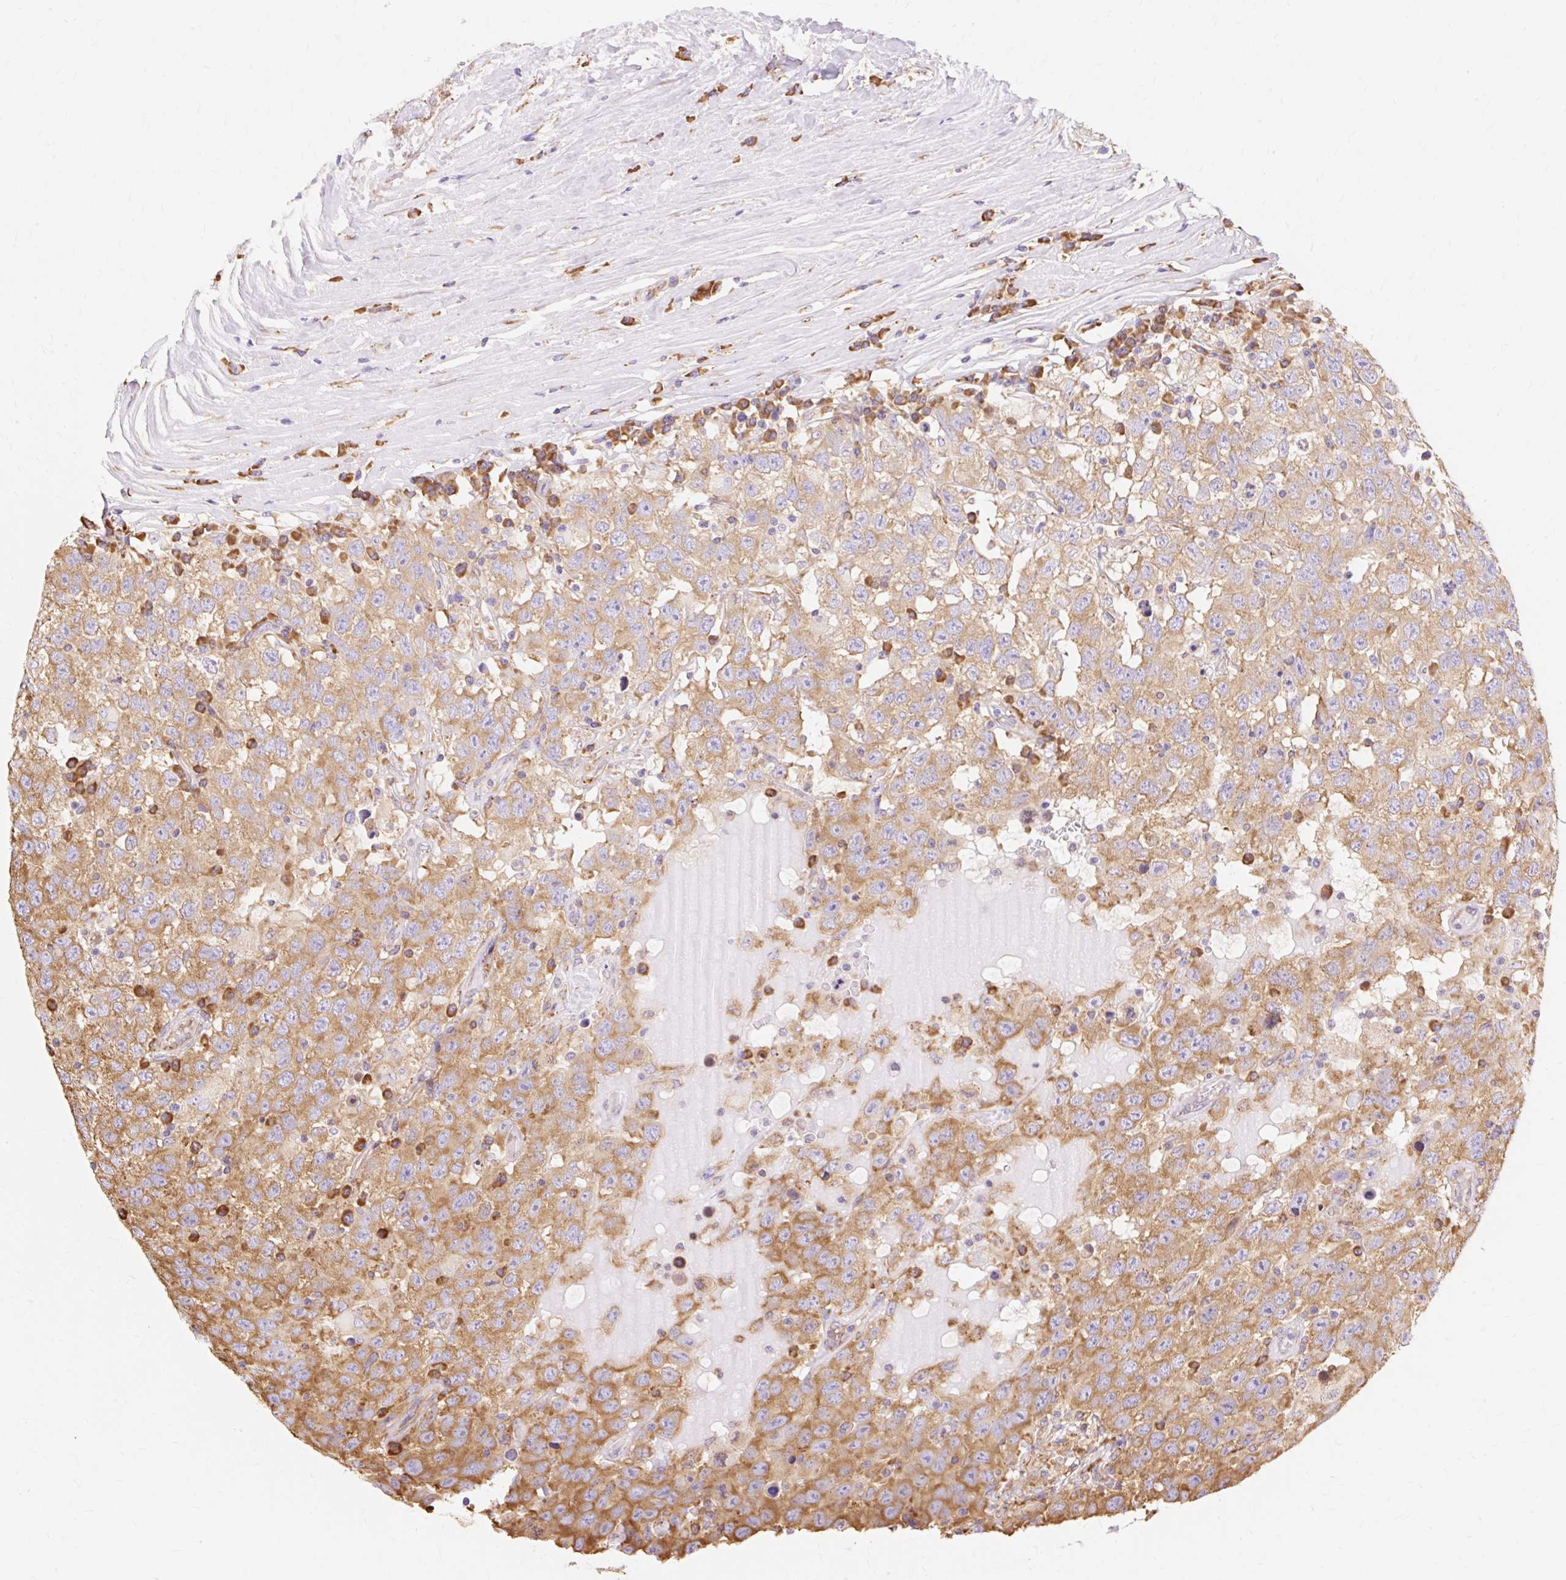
{"staining": {"intensity": "moderate", "quantity": ">75%", "location": "cytoplasmic/membranous"}, "tissue": "testis cancer", "cell_type": "Tumor cells", "image_type": "cancer", "snomed": [{"axis": "morphology", "description": "Seminoma, NOS"}, {"axis": "topography", "description": "Testis"}], "caption": "Brown immunohistochemical staining in testis seminoma shows moderate cytoplasmic/membranous expression in approximately >75% of tumor cells.", "gene": "RPS17", "patient": {"sex": "male", "age": 41}}